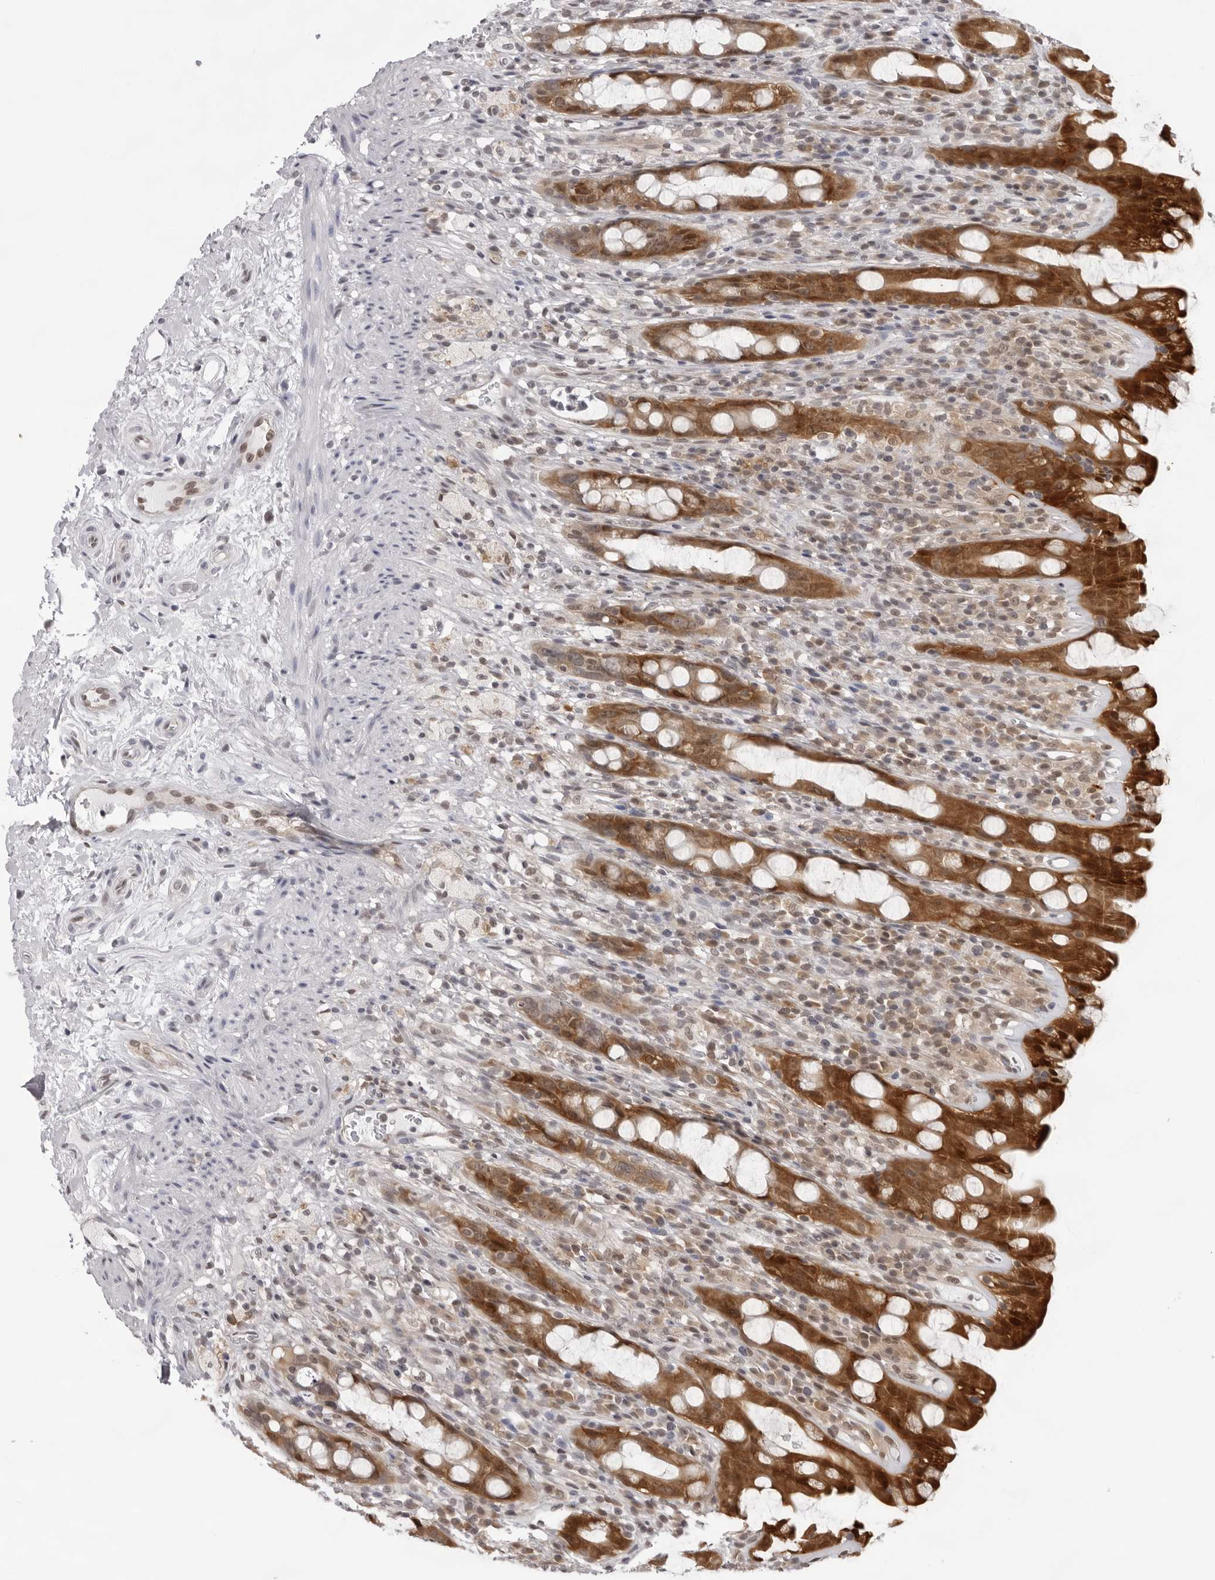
{"staining": {"intensity": "strong", "quantity": ">75%", "location": "cytoplasmic/membranous"}, "tissue": "rectum", "cell_type": "Glandular cells", "image_type": "normal", "snomed": [{"axis": "morphology", "description": "Normal tissue, NOS"}, {"axis": "topography", "description": "Rectum"}], "caption": "The micrograph reveals immunohistochemical staining of unremarkable rectum. There is strong cytoplasmic/membranous positivity is seen in about >75% of glandular cells.", "gene": "CASP7", "patient": {"sex": "male", "age": 44}}